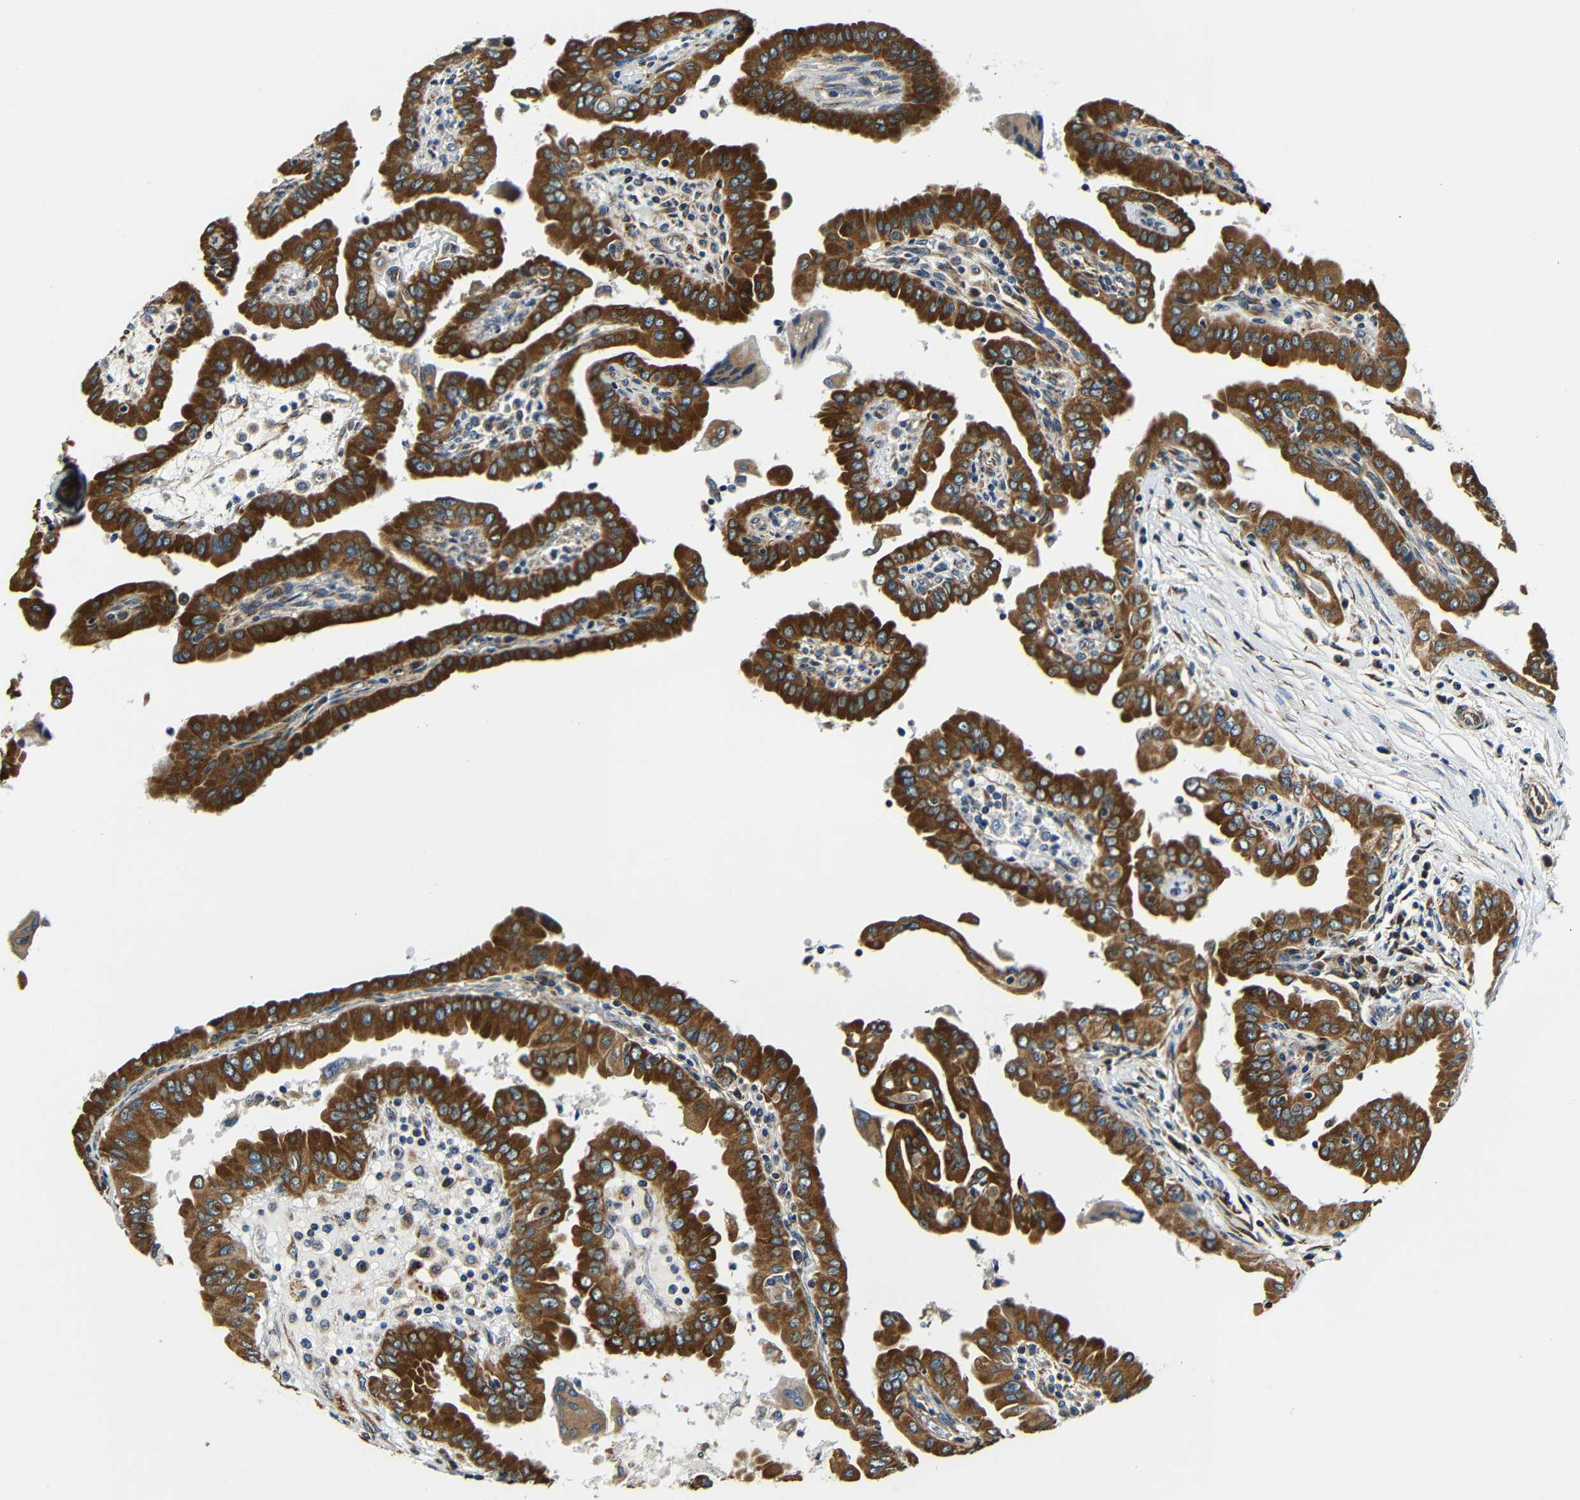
{"staining": {"intensity": "strong", "quantity": ">75%", "location": "cytoplasmic/membranous"}, "tissue": "thyroid cancer", "cell_type": "Tumor cells", "image_type": "cancer", "snomed": [{"axis": "morphology", "description": "Papillary adenocarcinoma, NOS"}, {"axis": "topography", "description": "Thyroid gland"}], "caption": "Immunohistochemical staining of thyroid cancer demonstrates strong cytoplasmic/membranous protein positivity in approximately >75% of tumor cells.", "gene": "VAPB", "patient": {"sex": "male", "age": 33}}